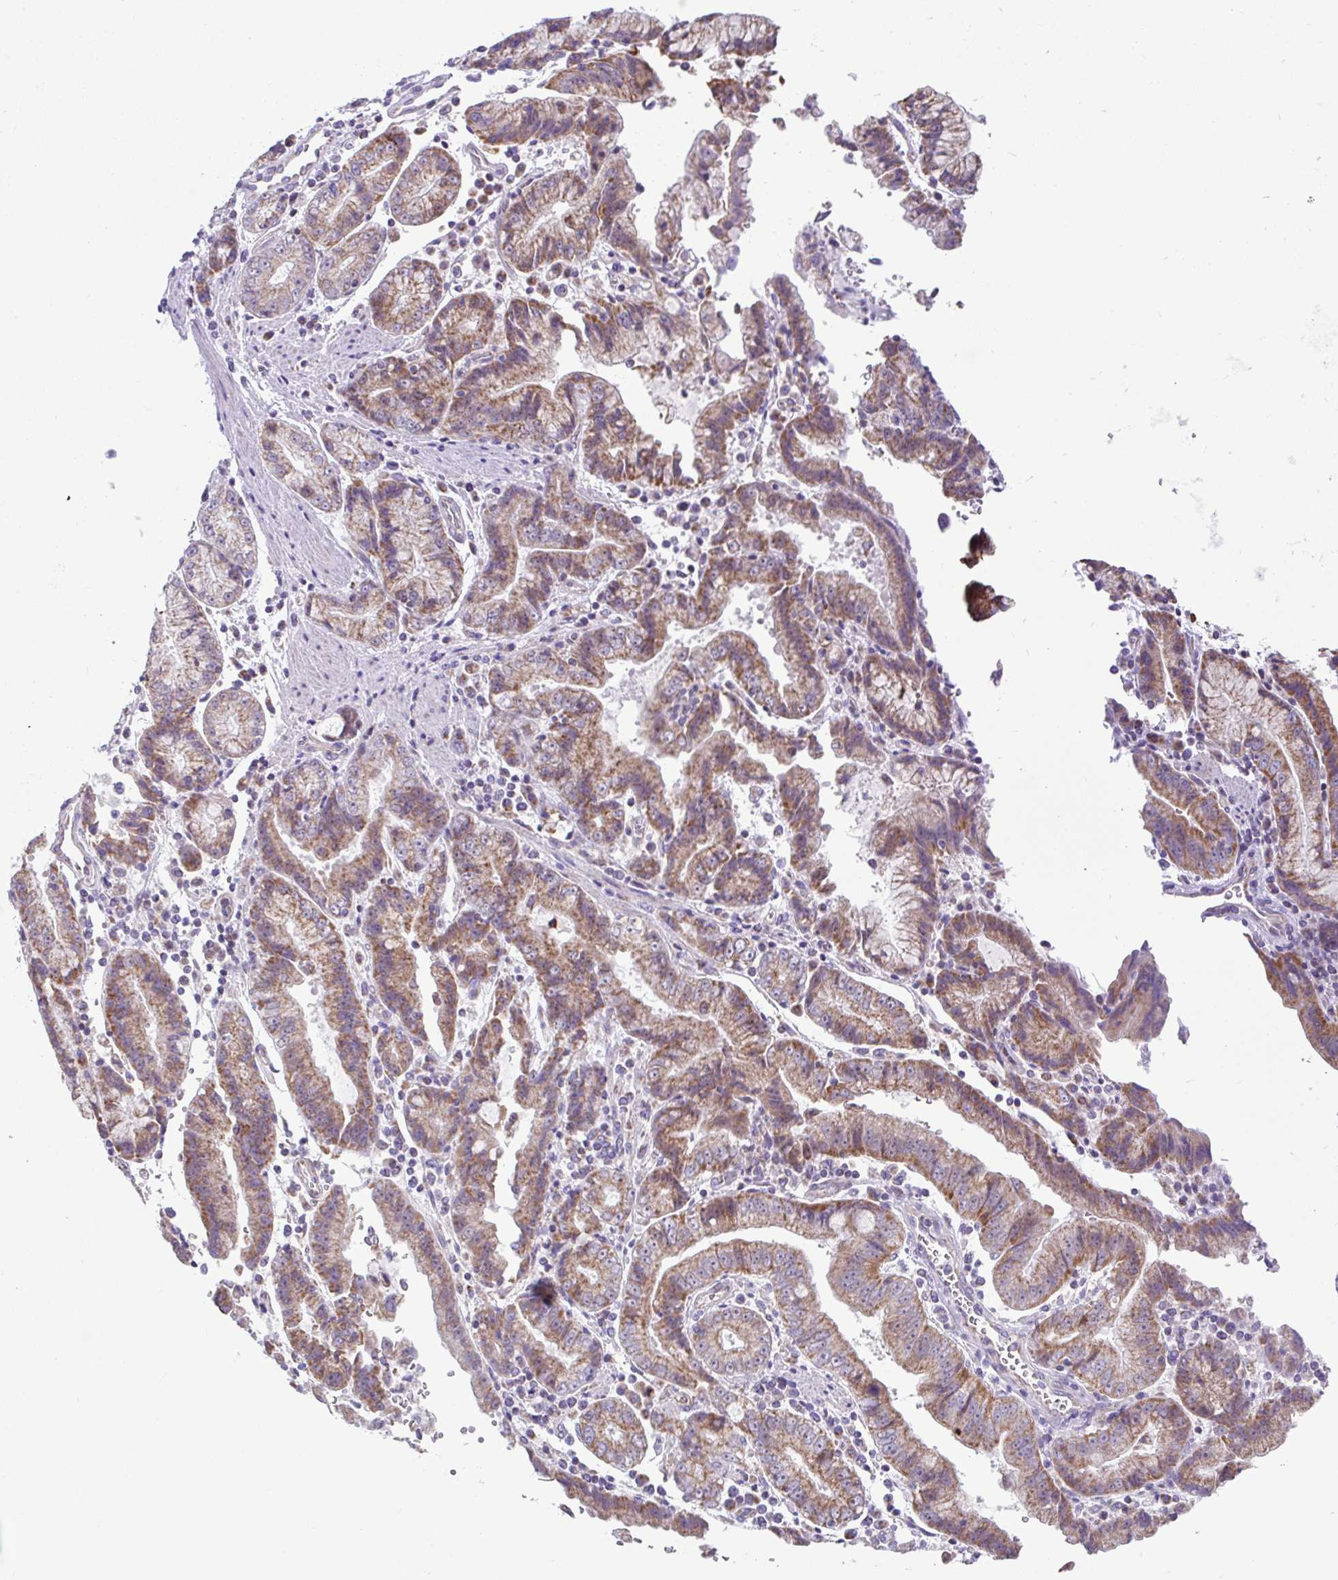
{"staining": {"intensity": "moderate", "quantity": ">75%", "location": "cytoplasmic/membranous"}, "tissue": "stomach cancer", "cell_type": "Tumor cells", "image_type": "cancer", "snomed": [{"axis": "morphology", "description": "Adenocarcinoma, NOS"}, {"axis": "topography", "description": "Stomach"}], "caption": "This micrograph displays immunohistochemistry (IHC) staining of stomach cancer, with medium moderate cytoplasmic/membranous expression in about >75% of tumor cells.", "gene": "NDUFS2", "patient": {"sex": "male", "age": 62}}